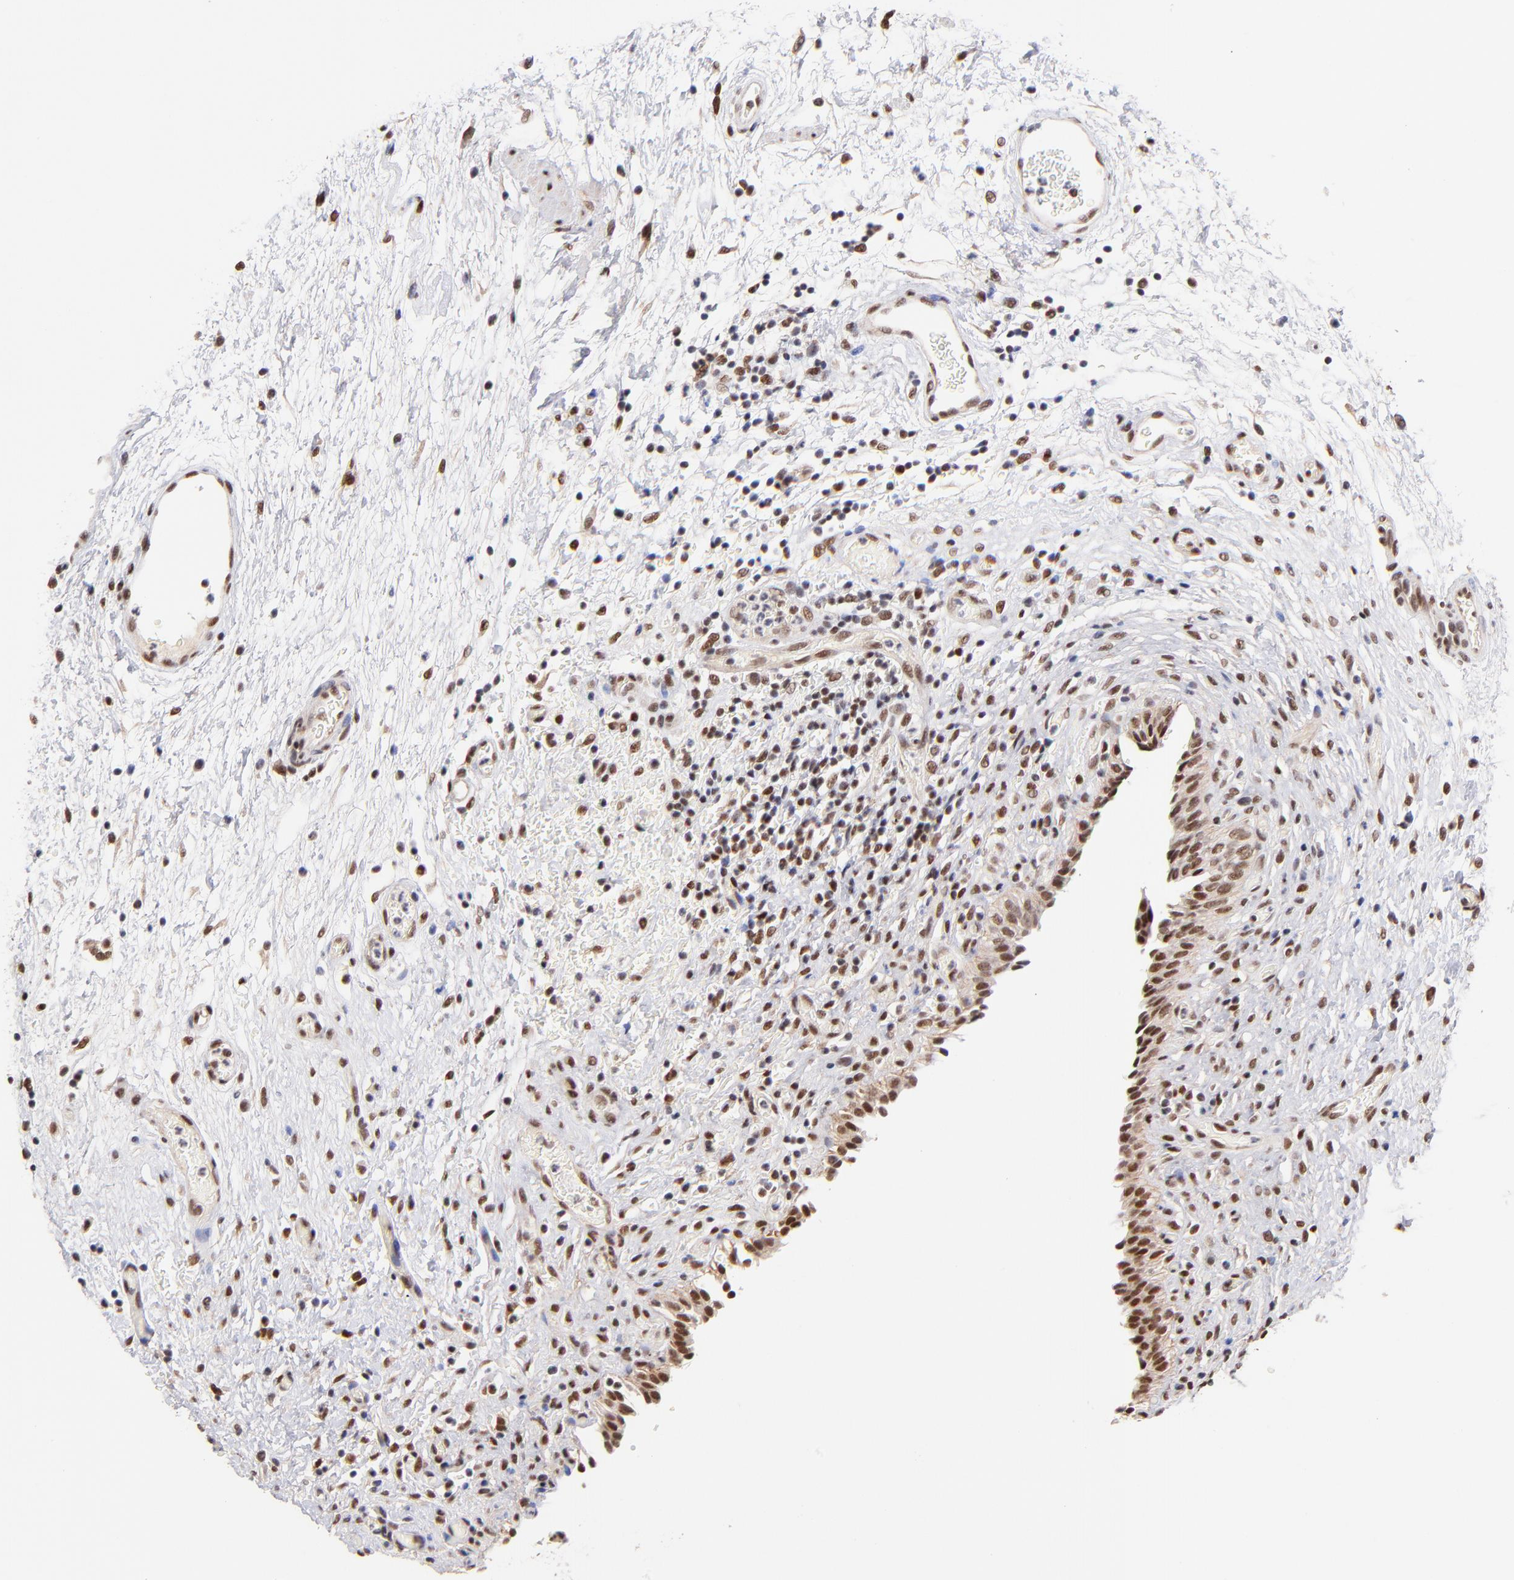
{"staining": {"intensity": "strong", "quantity": ">75%", "location": "nuclear"}, "tissue": "urinary bladder", "cell_type": "Urothelial cells", "image_type": "normal", "snomed": [{"axis": "morphology", "description": "Normal tissue, NOS"}, {"axis": "topography", "description": "Urinary bladder"}], "caption": "Urothelial cells reveal strong nuclear expression in approximately >75% of cells in unremarkable urinary bladder. (DAB = brown stain, brightfield microscopy at high magnification).", "gene": "MIDEAS", "patient": {"sex": "male", "age": 51}}